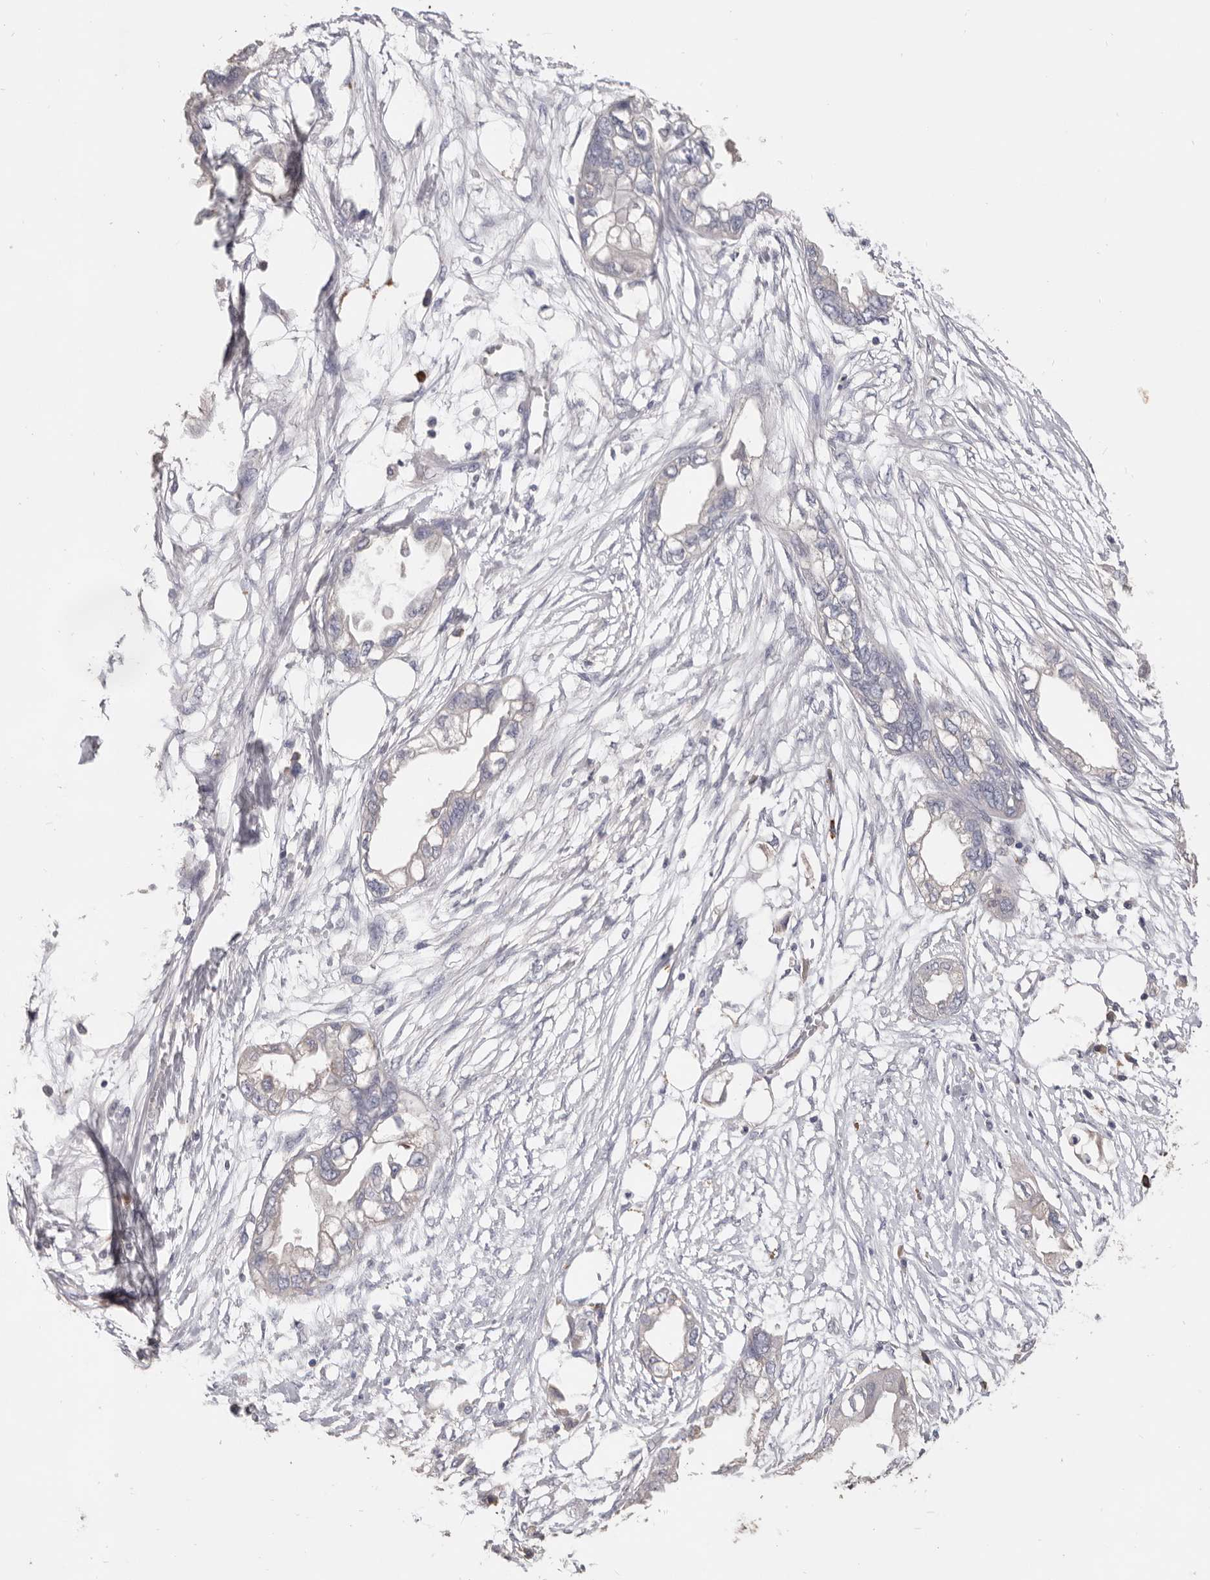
{"staining": {"intensity": "negative", "quantity": "none", "location": "none"}, "tissue": "endometrial cancer", "cell_type": "Tumor cells", "image_type": "cancer", "snomed": [{"axis": "morphology", "description": "Adenocarcinoma, NOS"}, {"axis": "morphology", "description": "Adenocarcinoma, metastatic, NOS"}, {"axis": "topography", "description": "Adipose tissue"}, {"axis": "topography", "description": "Endometrium"}], "caption": "This image is of endometrial cancer stained with immunohistochemistry (IHC) to label a protein in brown with the nuclei are counter-stained blue. There is no expression in tumor cells.", "gene": "HCAR2", "patient": {"sex": "female", "age": 67}}